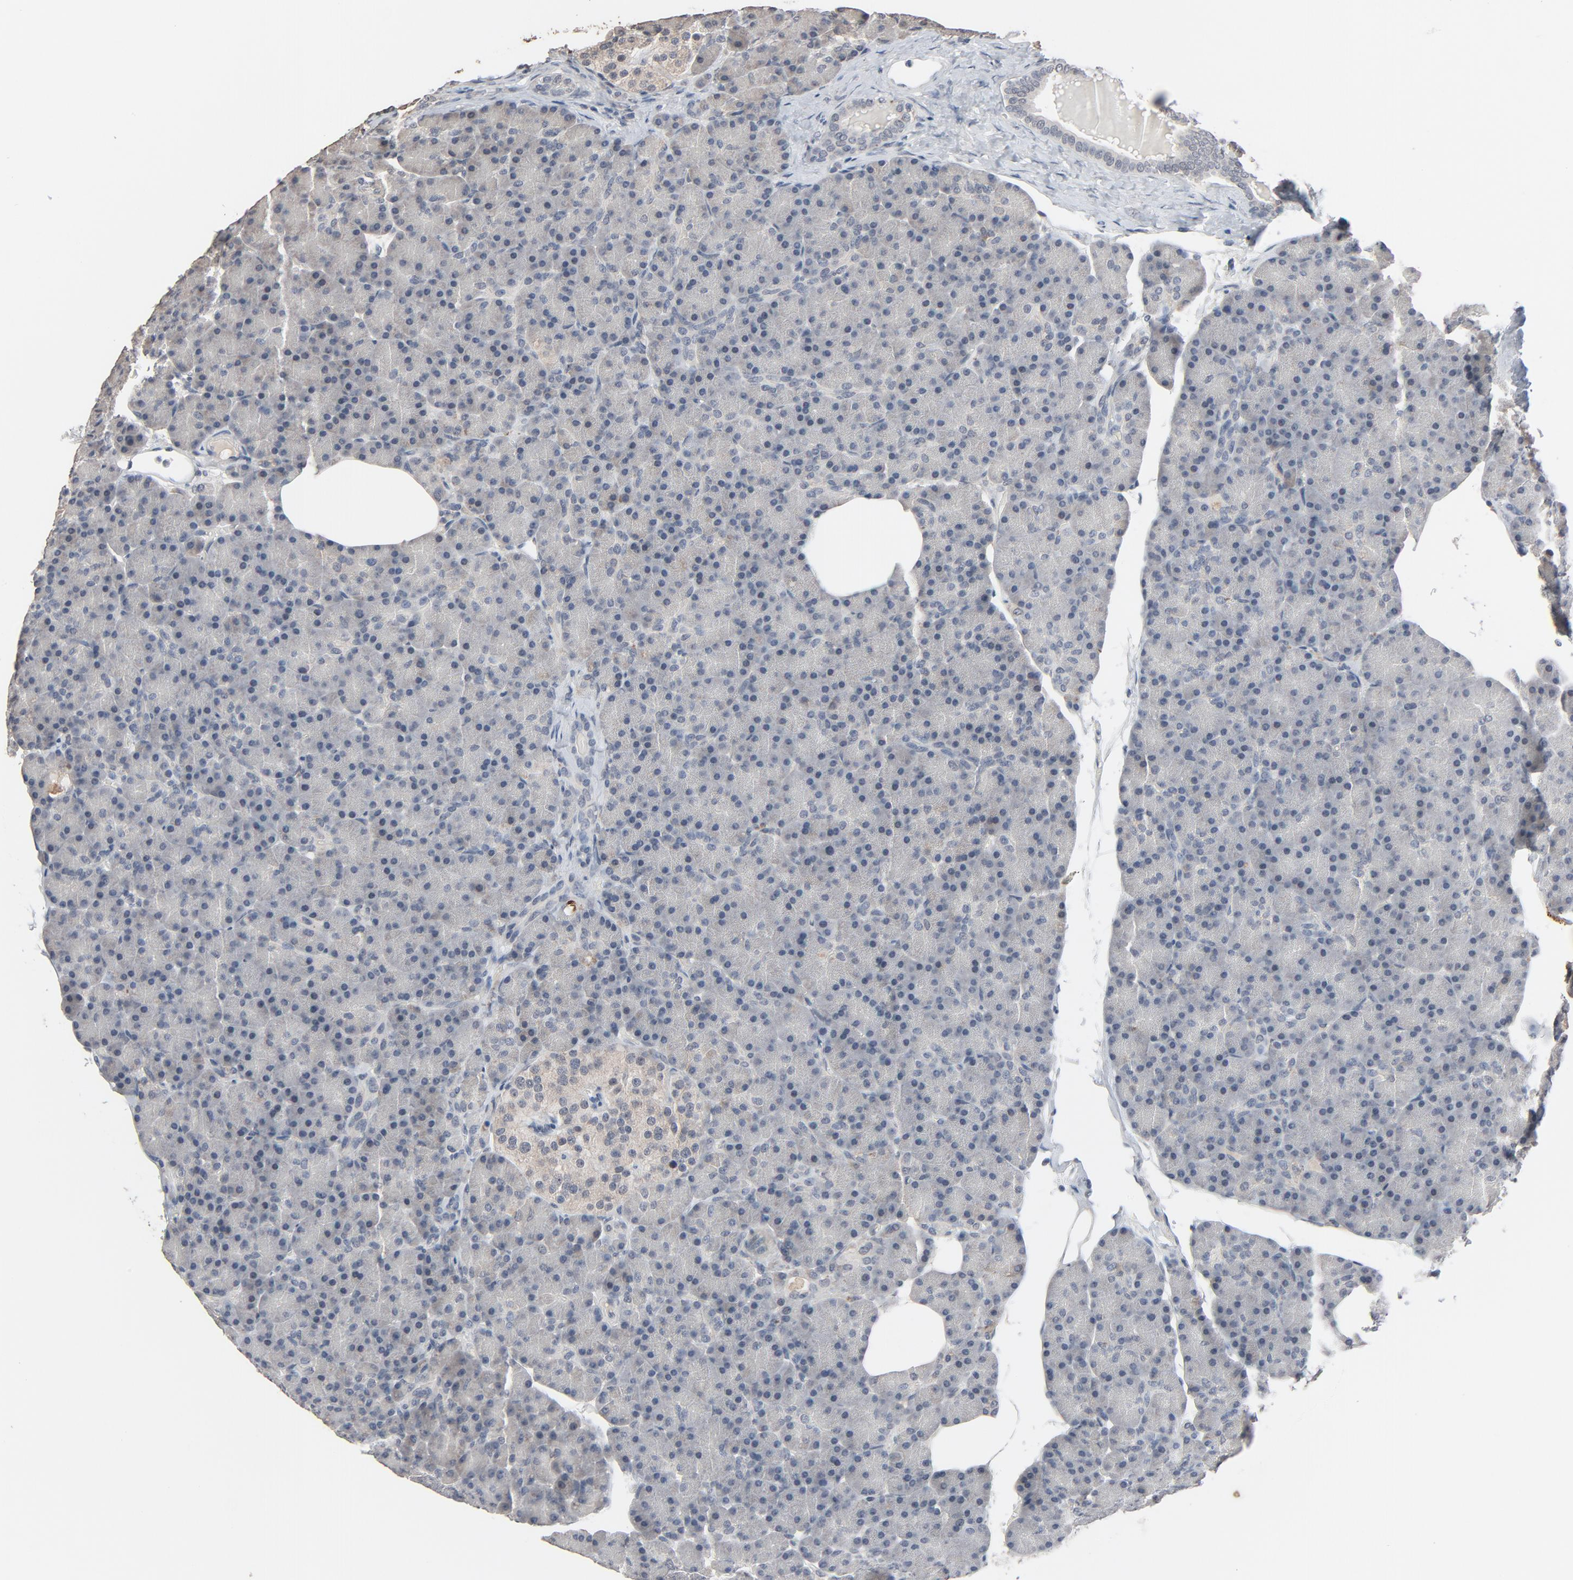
{"staining": {"intensity": "weak", "quantity": "25%-75%", "location": "cytoplasmic/membranous"}, "tissue": "pancreas", "cell_type": "Exocrine glandular cells", "image_type": "normal", "snomed": [{"axis": "morphology", "description": "Normal tissue, NOS"}, {"axis": "topography", "description": "Pancreas"}], "caption": "Pancreas stained for a protein exhibits weak cytoplasmic/membranous positivity in exocrine glandular cells. (DAB IHC with brightfield microscopy, high magnification).", "gene": "MT3", "patient": {"sex": "female", "age": 43}}